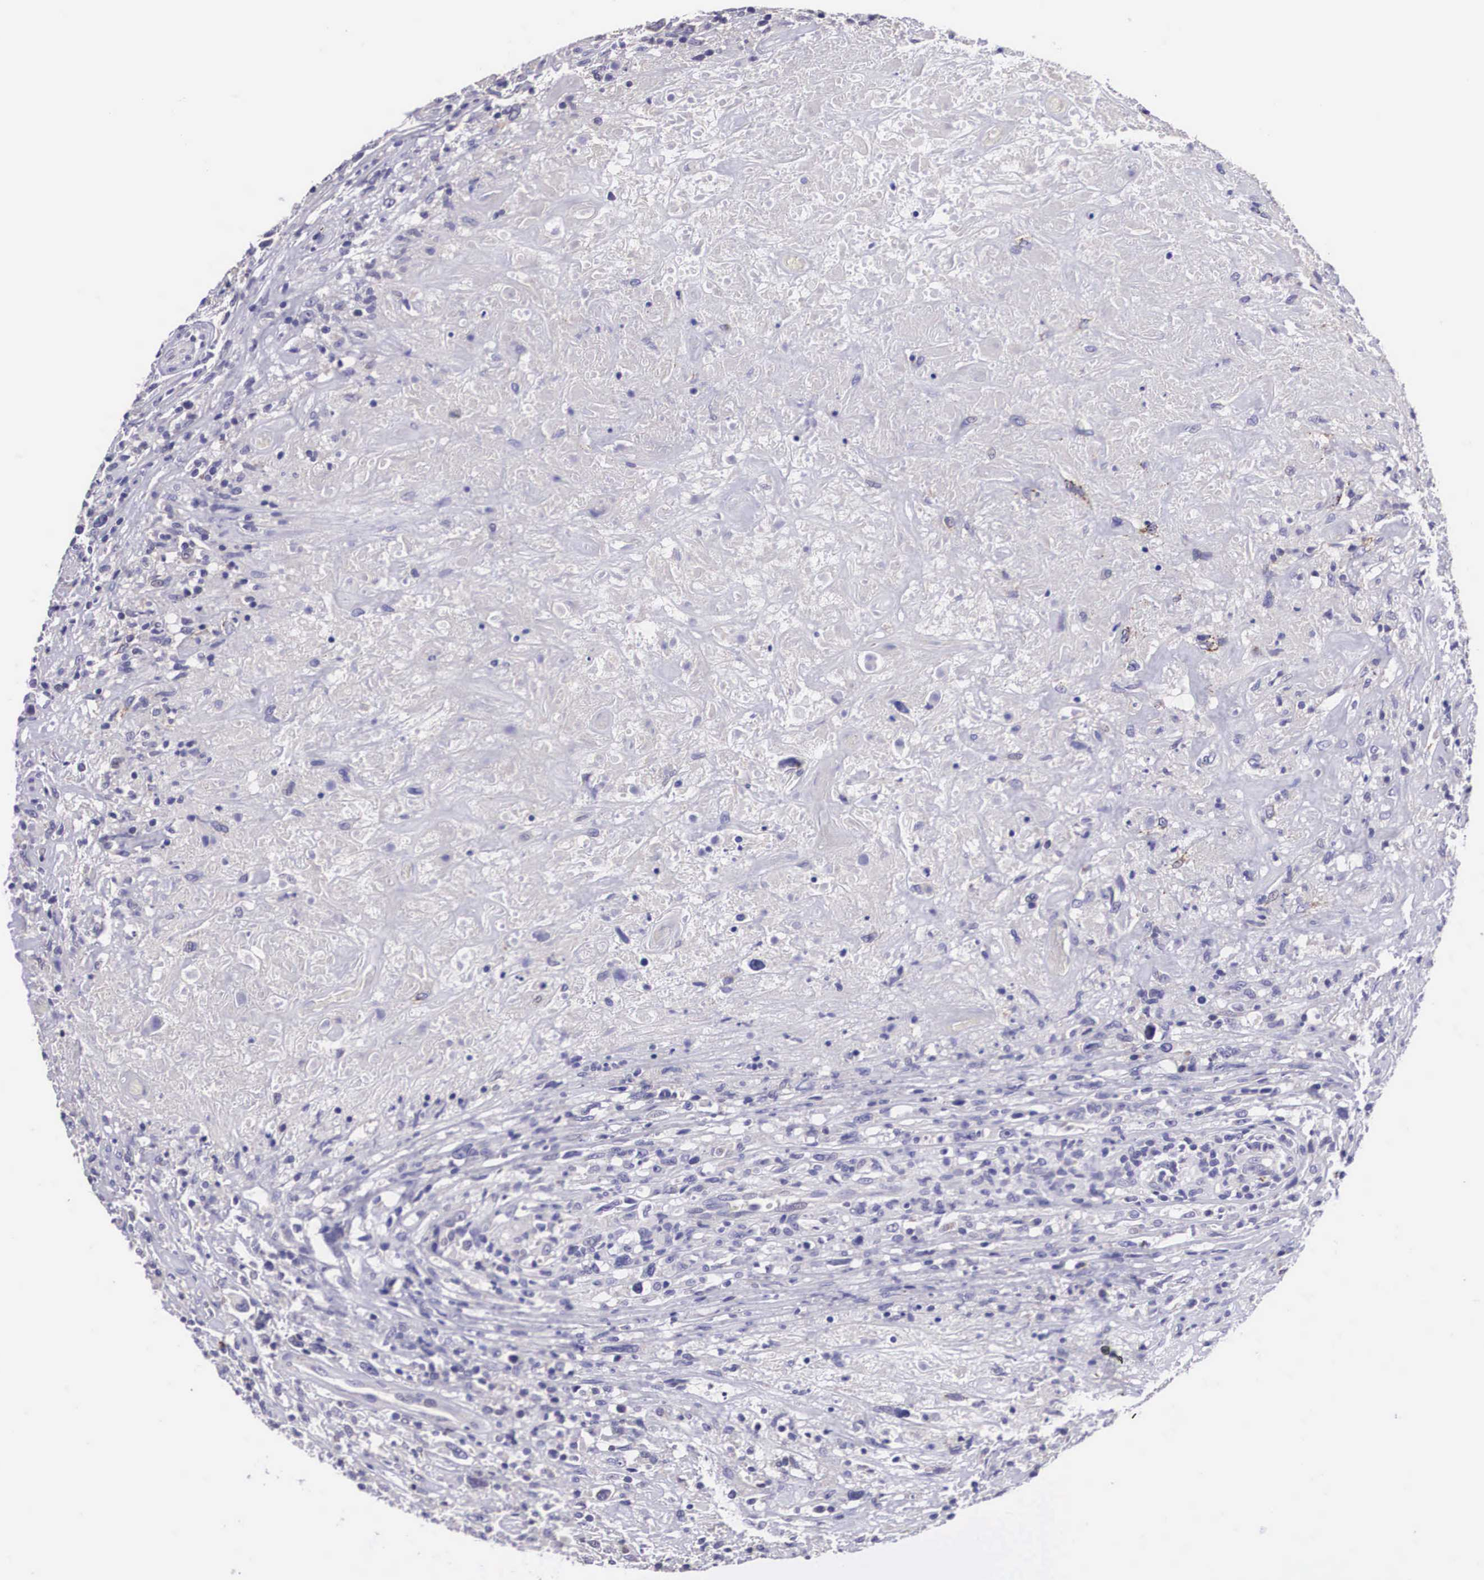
{"staining": {"intensity": "negative", "quantity": "none", "location": "none"}, "tissue": "lymphoma", "cell_type": "Tumor cells", "image_type": "cancer", "snomed": [{"axis": "morphology", "description": "Hodgkin's disease, NOS"}, {"axis": "topography", "description": "Lymph node"}], "caption": "This is an immunohistochemistry micrograph of human Hodgkin's disease. There is no expression in tumor cells.", "gene": "ARG2", "patient": {"sex": "male", "age": 46}}